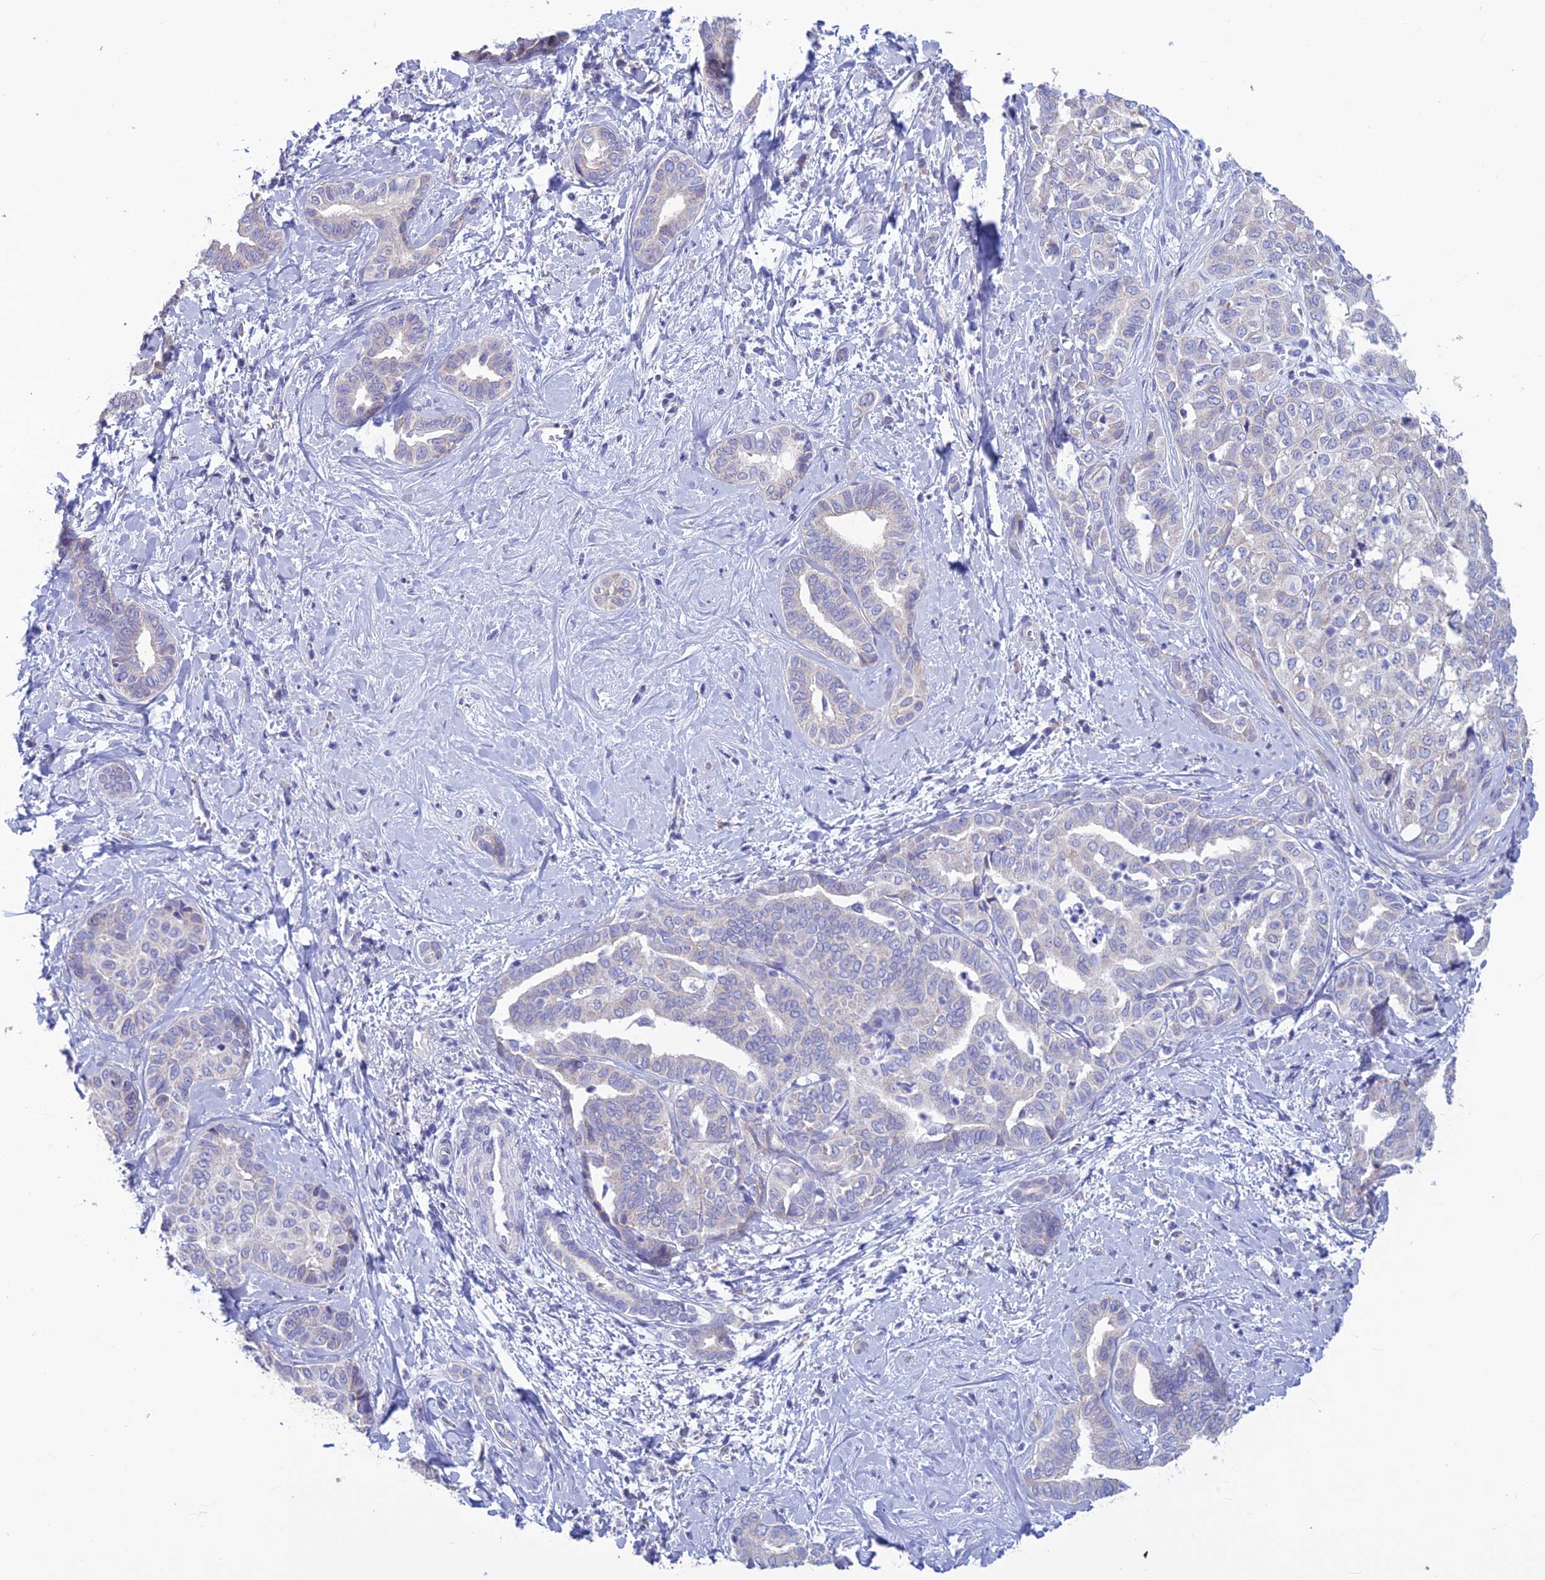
{"staining": {"intensity": "negative", "quantity": "none", "location": "none"}, "tissue": "liver cancer", "cell_type": "Tumor cells", "image_type": "cancer", "snomed": [{"axis": "morphology", "description": "Cholangiocarcinoma"}, {"axis": "topography", "description": "Liver"}], "caption": "IHC photomicrograph of neoplastic tissue: liver cancer stained with DAB demonstrates no significant protein positivity in tumor cells.", "gene": "BHMT2", "patient": {"sex": "female", "age": 77}}